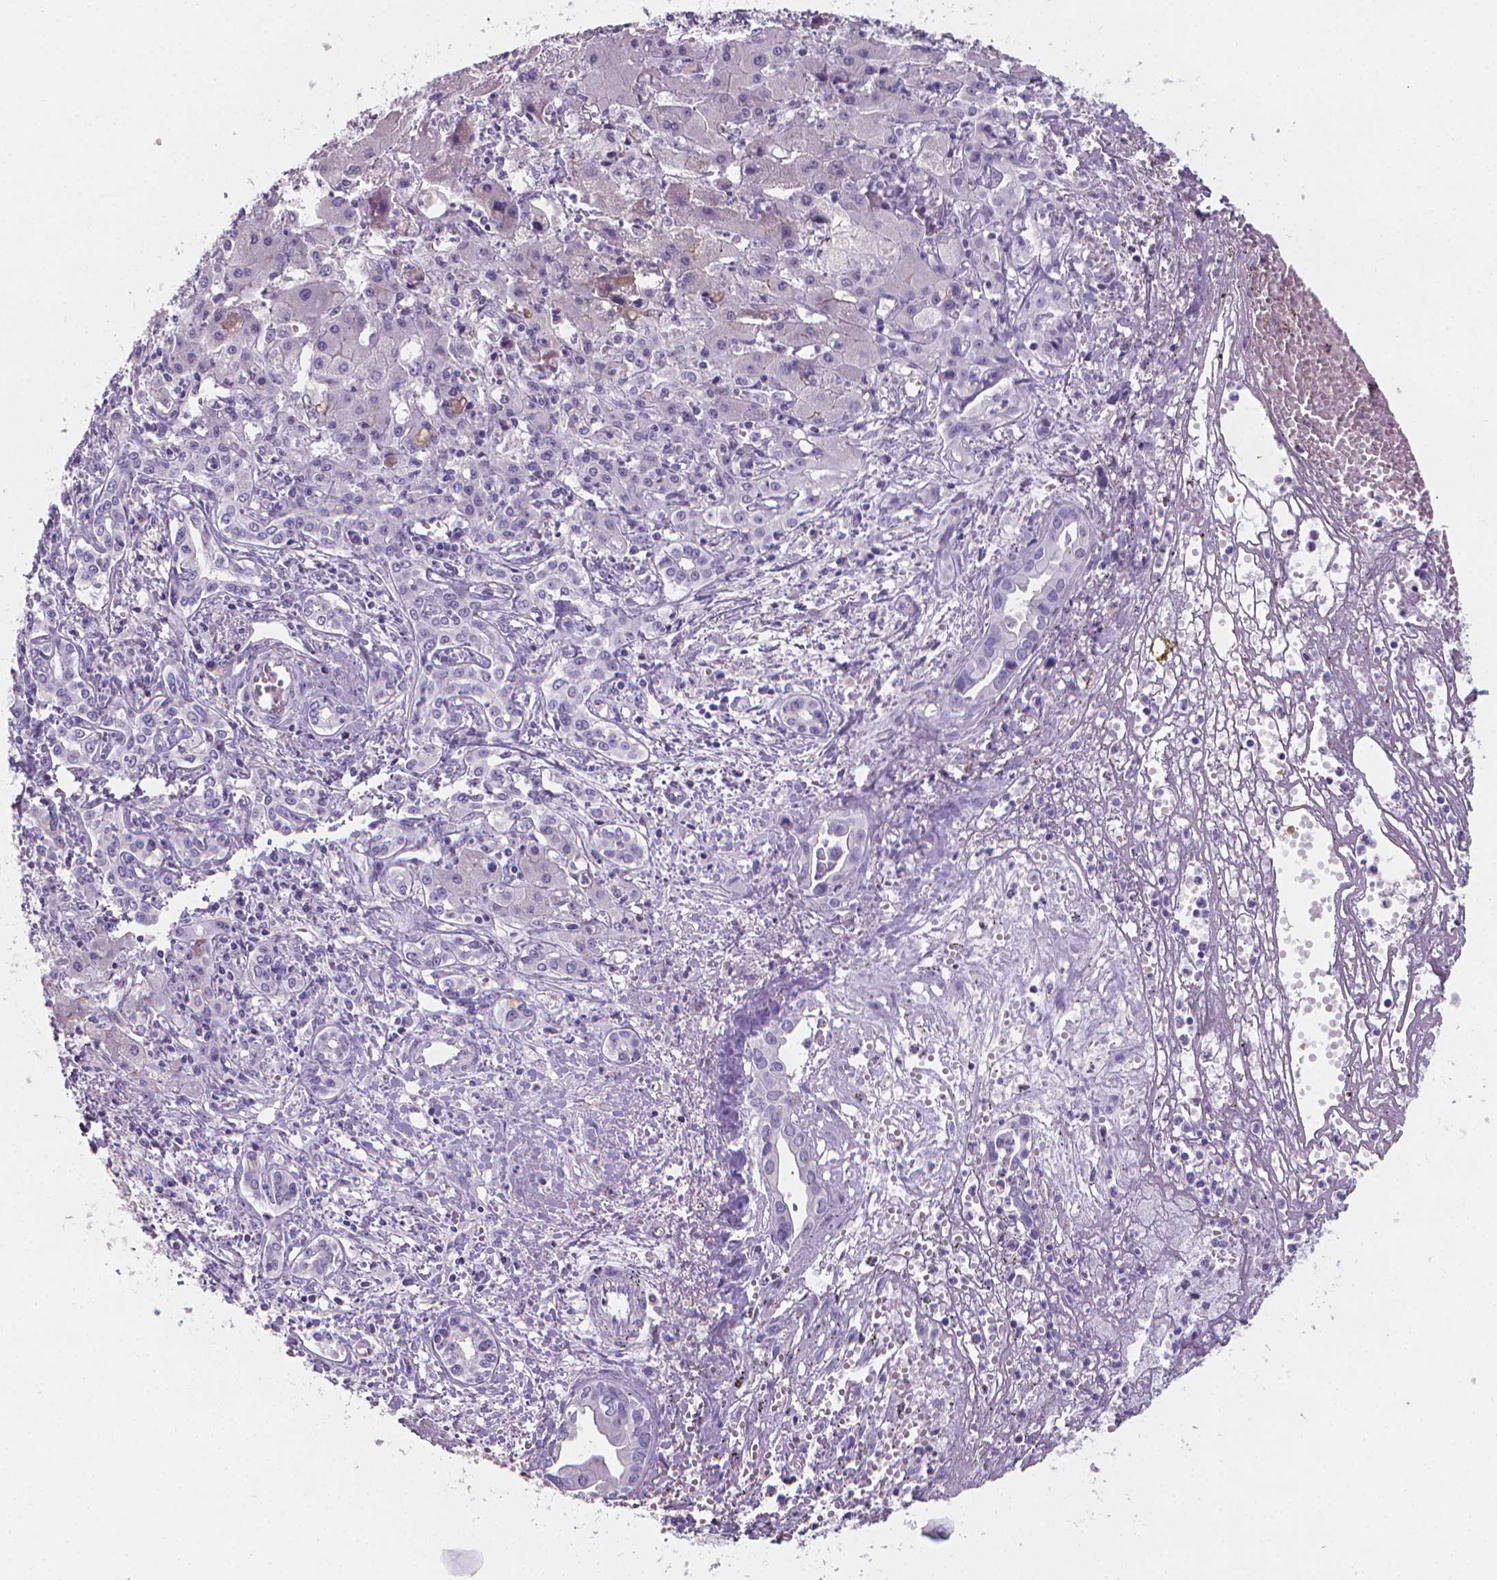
{"staining": {"intensity": "negative", "quantity": "none", "location": "none"}, "tissue": "liver cancer", "cell_type": "Tumor cells", "image_type": "cancer", "snomed": [{"axis": "morphology", "description": "Cholangiocarcinoma"}, {"axis": "topography", "description": "Liver"}], "caption": "Immunohistochemistry (IHC) photomicrograph of human cholangiocarcinoma (liver) stained for a protein (brown), which exhibits no positivity in tumor cells.", "gene": "XPNPEP2", "patient": {"sex": "female", "age": 64}}